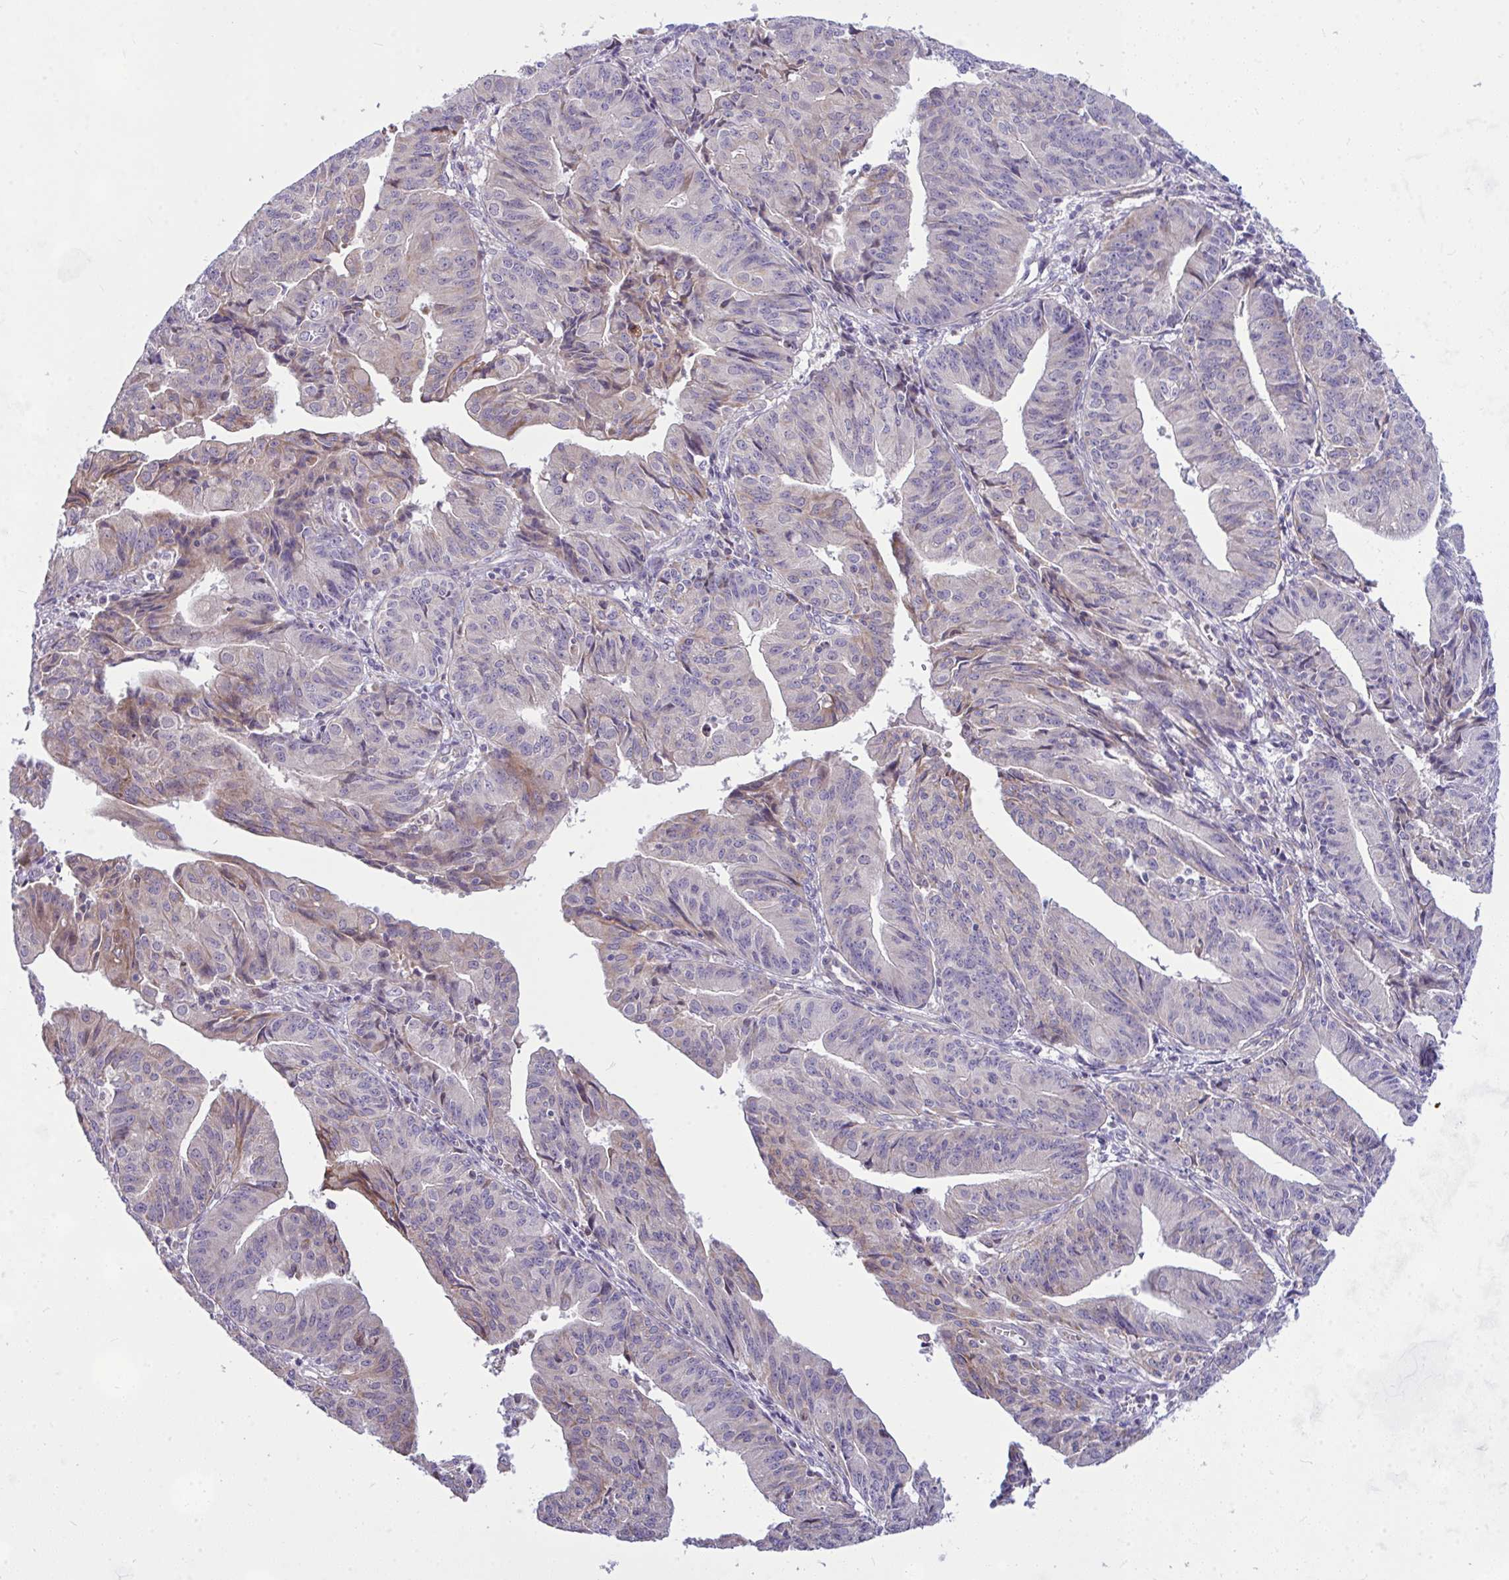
{"staining": {"intensity": "weak", "quantity": "<25%", "location": "cytoplasmic/membranous"}, "tissue": "endometrial cancer", "cell_type": "Tumor cells", "image_type": "cancer", "snomed": [{"axis": "morphology", "description": "Adenocarcinoma, NOS"}, {"axis": "topography", "description": "Endometrium"}], "caption": "High magnification brightfield microscopy of endometrial cancer (adenocarcinoma) stained with DAB (3,3'-diaminobenzidine) (brown) and counterstained with hematoxylin (blue): tumor cells show no significant expression.", "gene": "CEP63", "patient": {"sex": "female", "age": 56}}